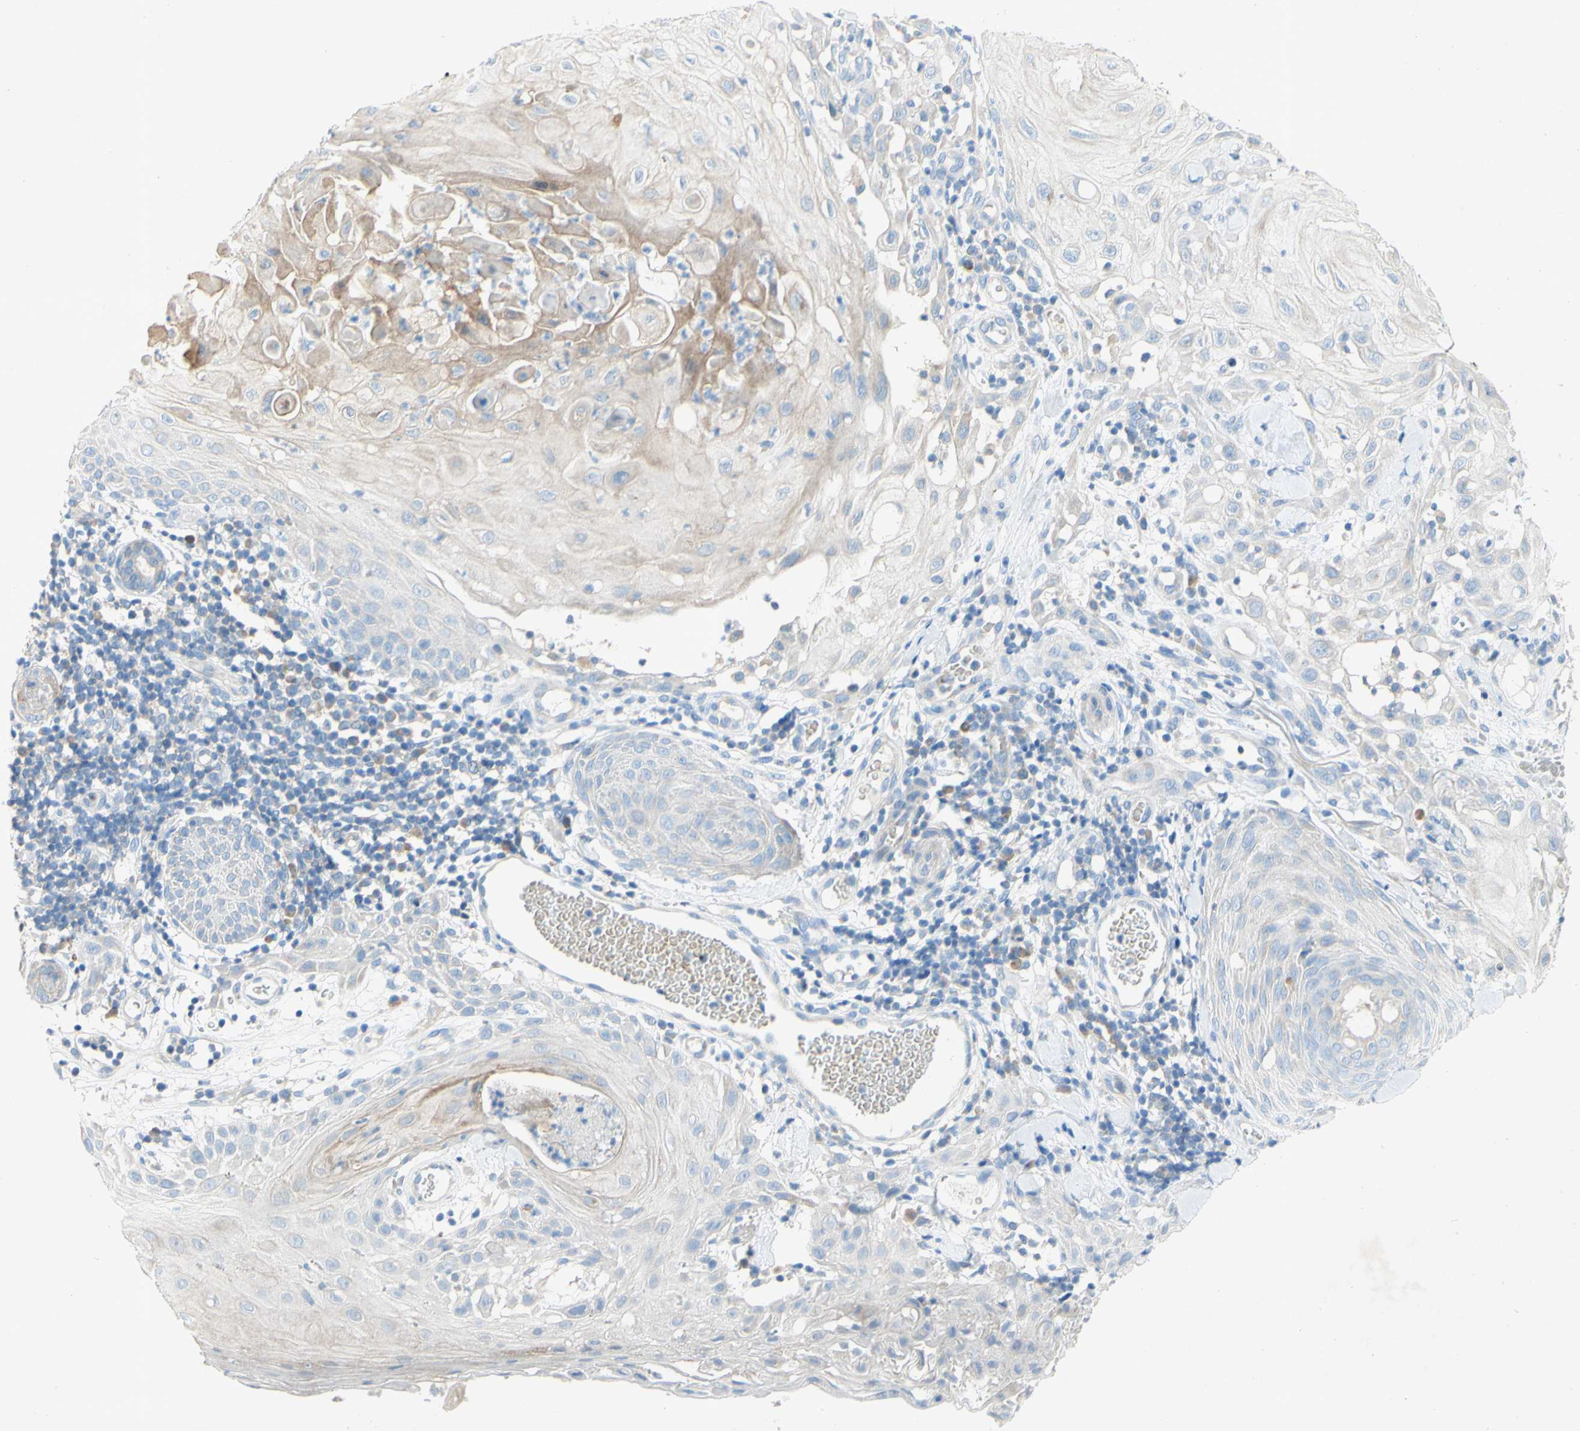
{"staining": {"intensity": "weak", "quantity": "<25%", "location": "cytoplasmic/membranous"}, "tissue": "skin cancer", "cell_type": "Tumor cells", "image_type": "cancer", "snomed": [{"axis": "morphology", "description": "Squamous cell carcinoma, NOS"}, {"axis": "topography", "description": "Skin"}], "caption": "High magnification brightfield microscopy of squamous cell carcinoma (skin) stained with DAB (brown) and counterstained with hematoxylin (blue): tumor cells show no significant positivity. (Stains: DAB immunohistochemistry (IHC) with hematoxylin counter stain, Microscopy: brightfield microscopy at high magnification).", "gene": "ACADL", "patient": {"sex": "male", "age": 24}}